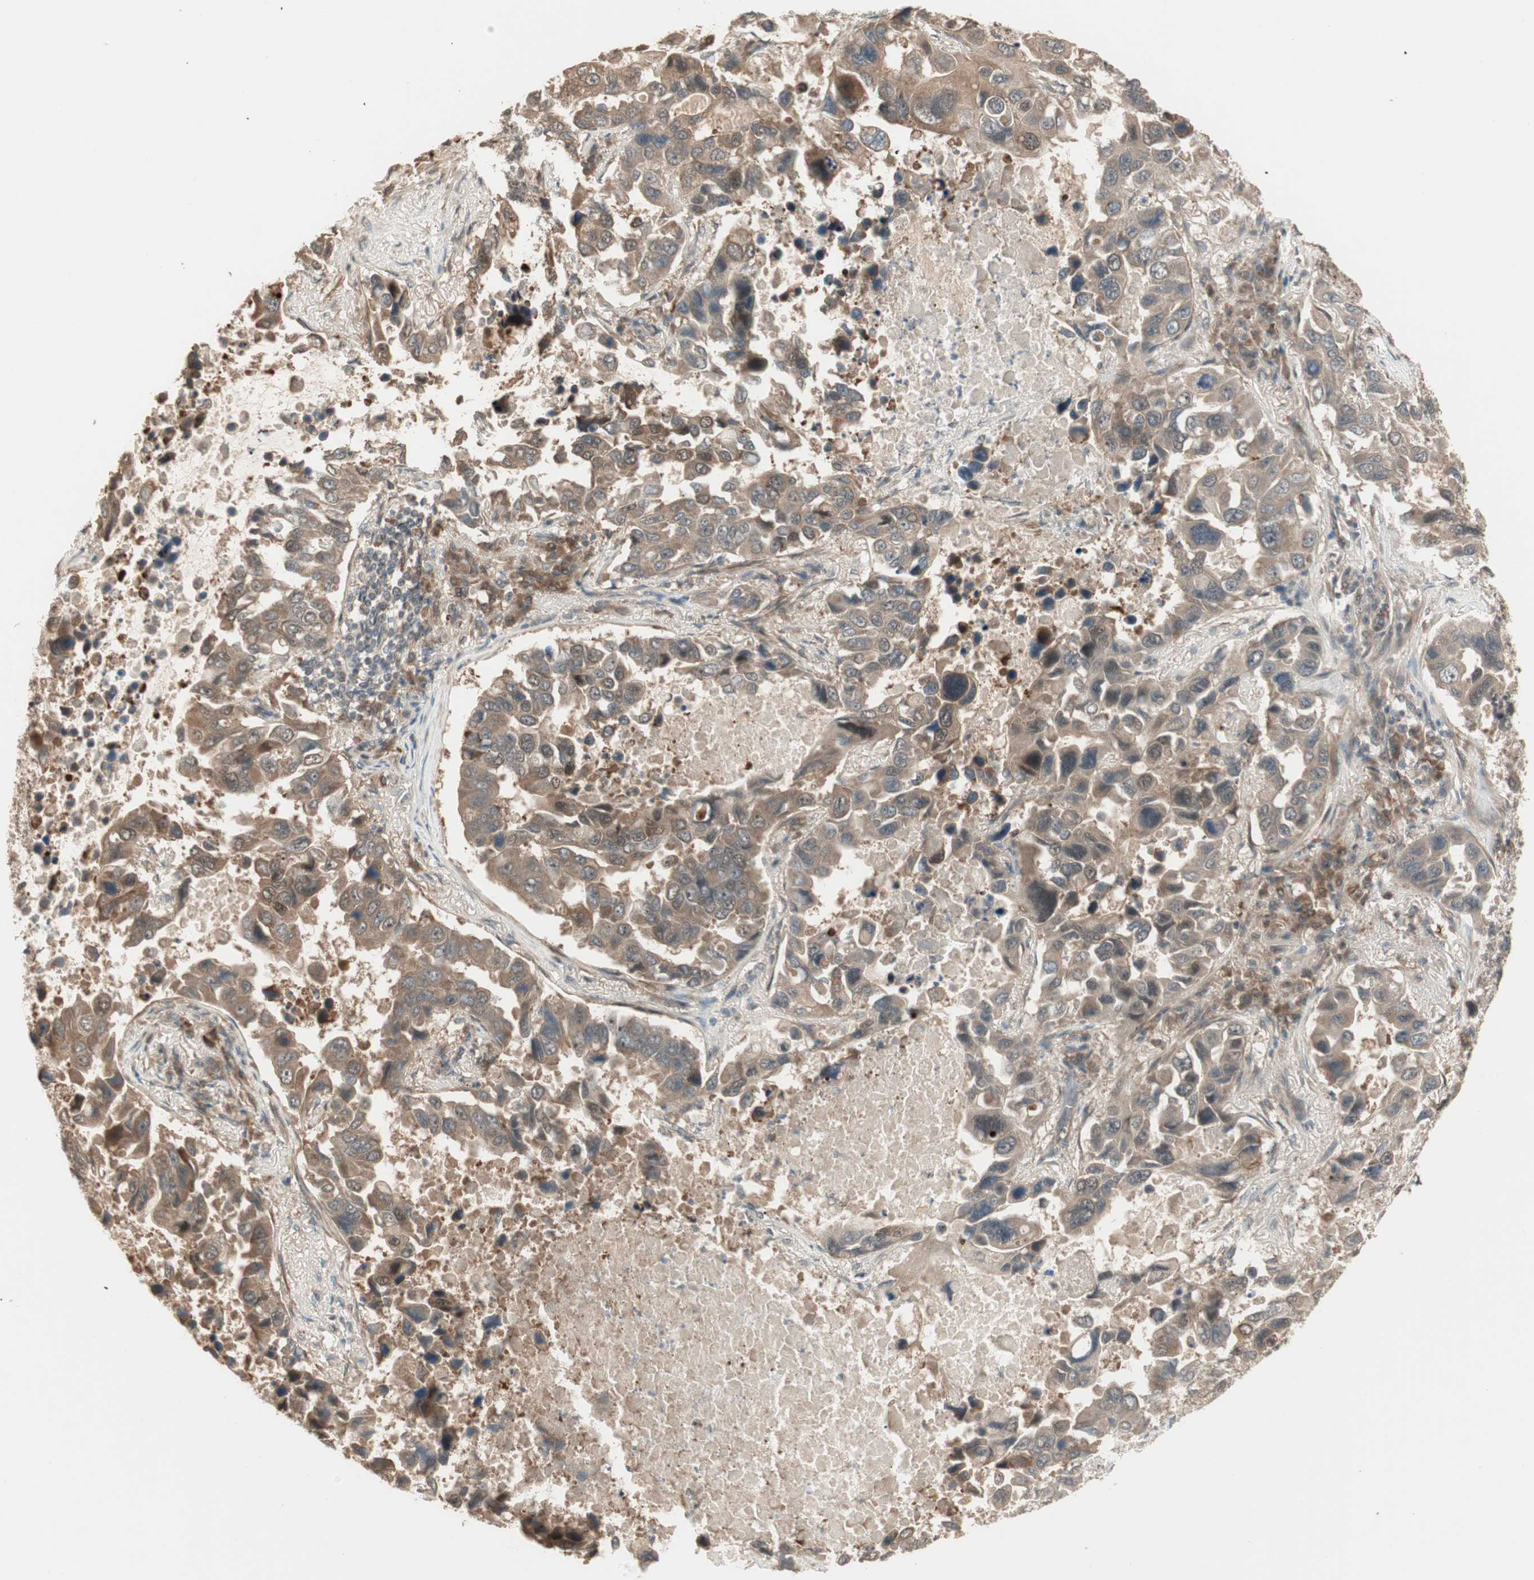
{"staining": {"intensity": "moderate", "quantity": ">75%", "location": "cytoplasmic/membranous,nuclear"}, "tissue": "lung cancer", "cell_type": "Tumor cells", "image_type": "cancer", "snomed": [{"axis": "morphology", "description": "Adenocarcinoma, NOS"}, {"axis": "topography", "description": "Lung"}], "caption": "This is an image of immunohistochemistry (IHC) staining of lung adenocarcinoma, which shows moderate positivity in the cytoplasmic/membranous and nuclear of tumor cells.", "gene": "ZSCAN31", "patient": {"sex": "male", "age": 64}}